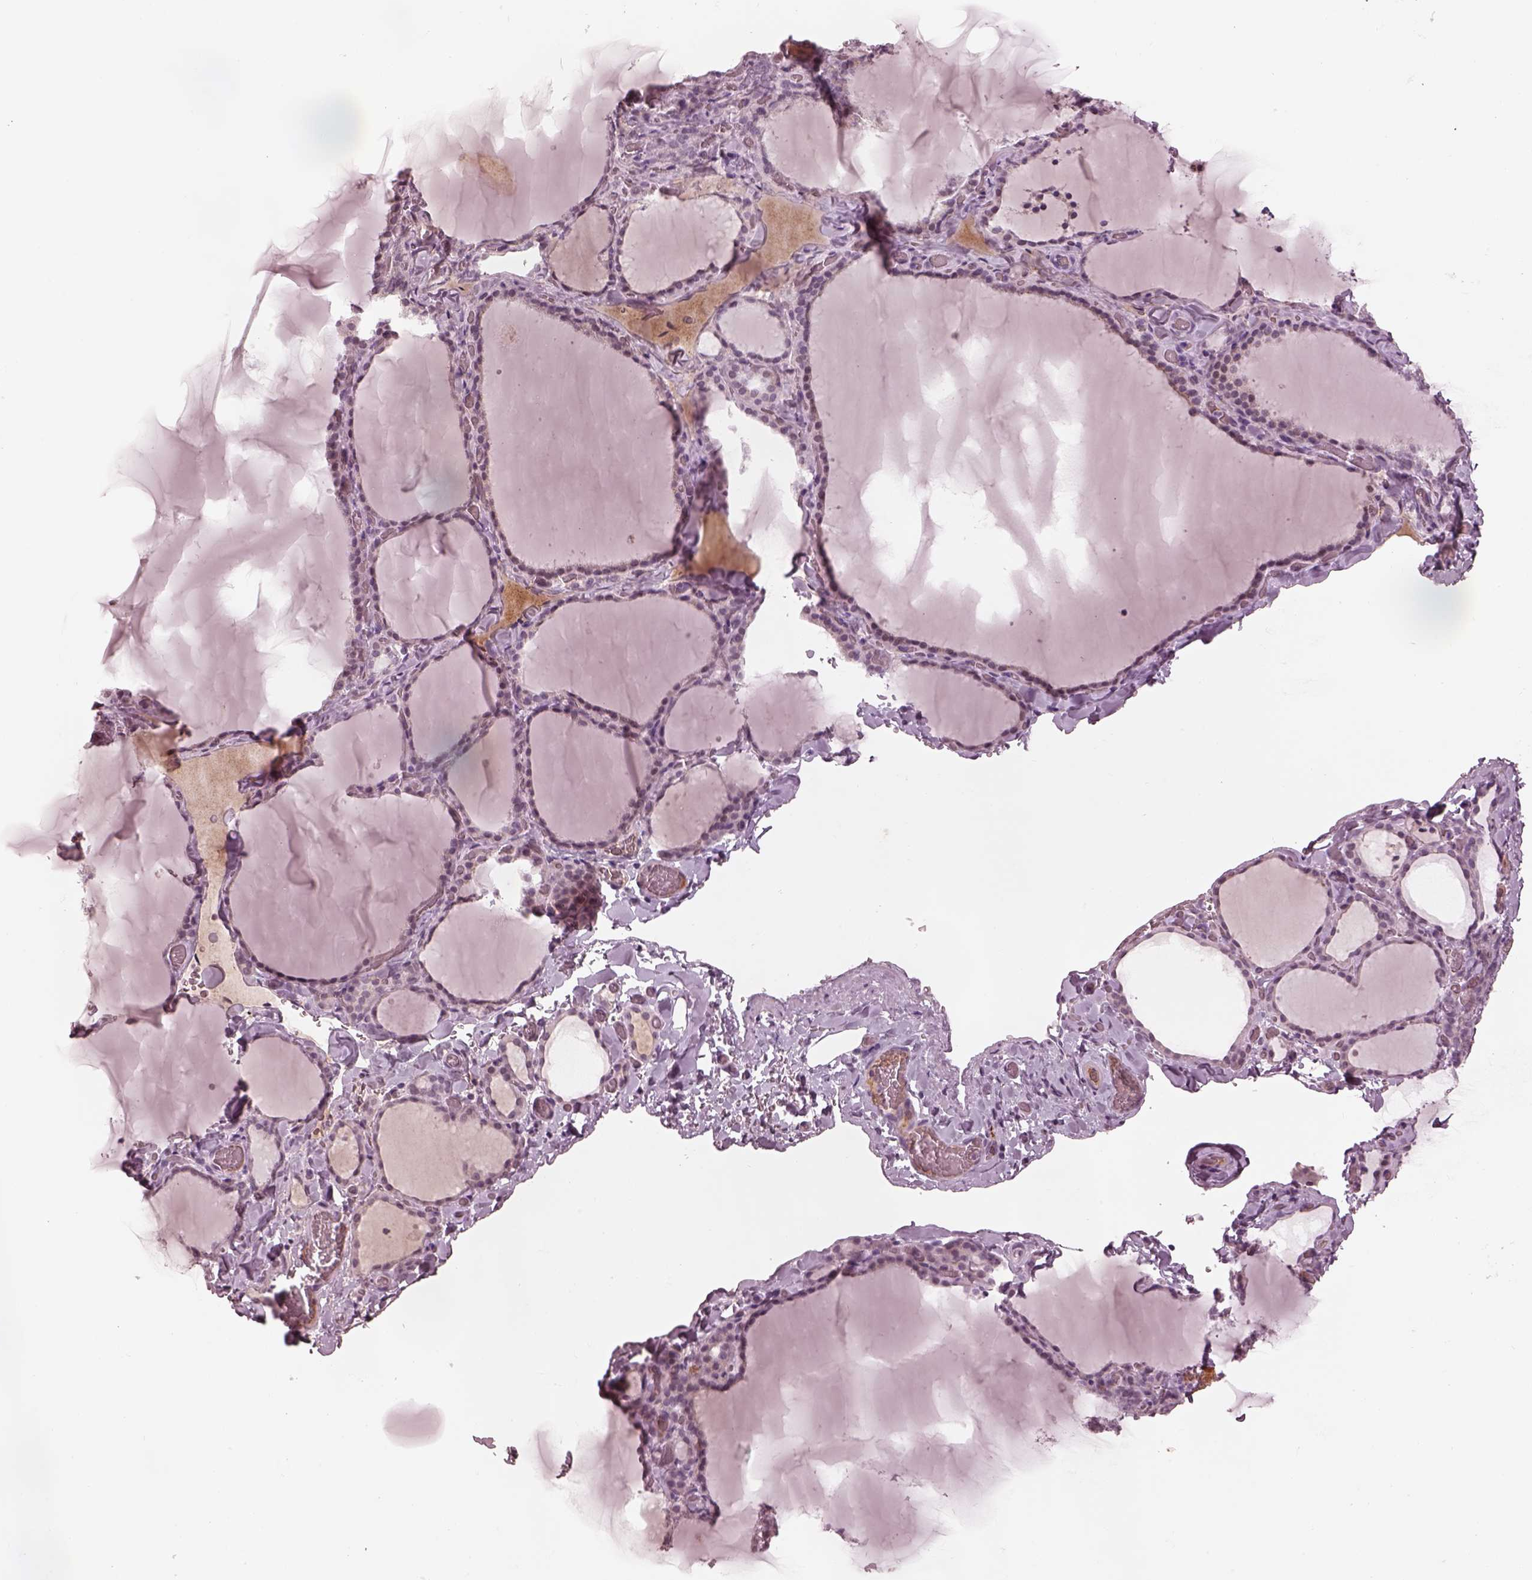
{"staining": {"intensity": "negative", "quantity": "none", "location": "none"}, "tissue": "thyroid gland", "cell_type": "Glandular cells", "image_type": "normal", "snomed": [{"axis": "morphology", "description": "Normal tissue, NOS"}, {"axis": "topography", "description": "Thyroid gland"}], "caption": "High power microscopy histopathology image of an immunohistochemistry (IHC) image of benign thyroid gland, revealing no significant positivity in glandular cells.", "gene": "KCNA2", "patient": {"sex": "female", "age": 22}}